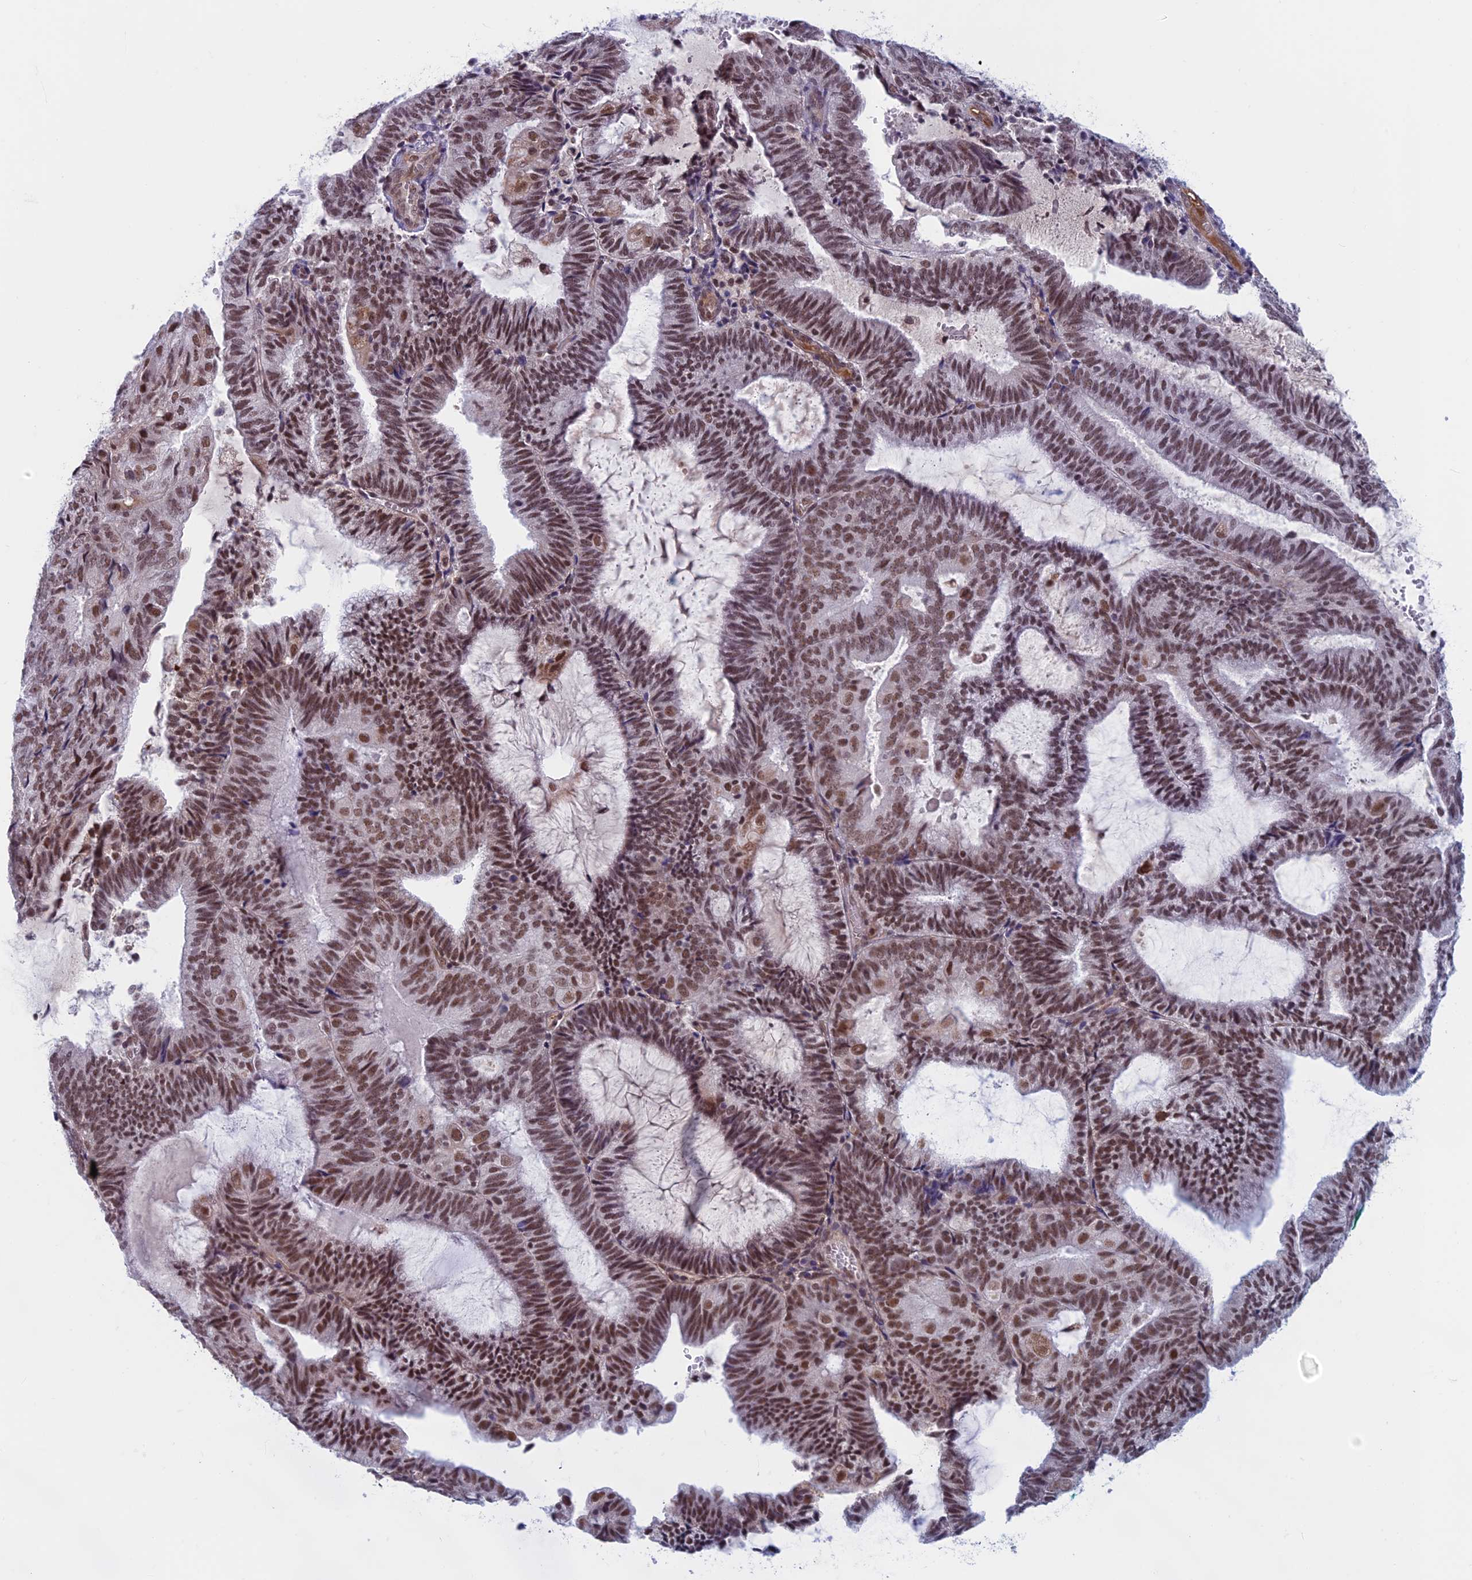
{"staining": {"intensity": "moderate", "quantity": ">75%", "location": "nuclear"}, "tissue": "endometrial cancer", "cell_type": "Tumor cells", "image_type": "cancer", "snomed": [{"axis": "morphology", "description": "Adenocarcinoma, NOS"}, {"axis": "topography", "description": "Endometrium"}], "caption": "Immunohistochemical staining of adenocarcinoma (endometrial) exhibits moderate nuclear protein positivity in approximately >75% of tumor cells.", "gene": "ASH2L", "patient": {"sex": "female", "age": 81}}